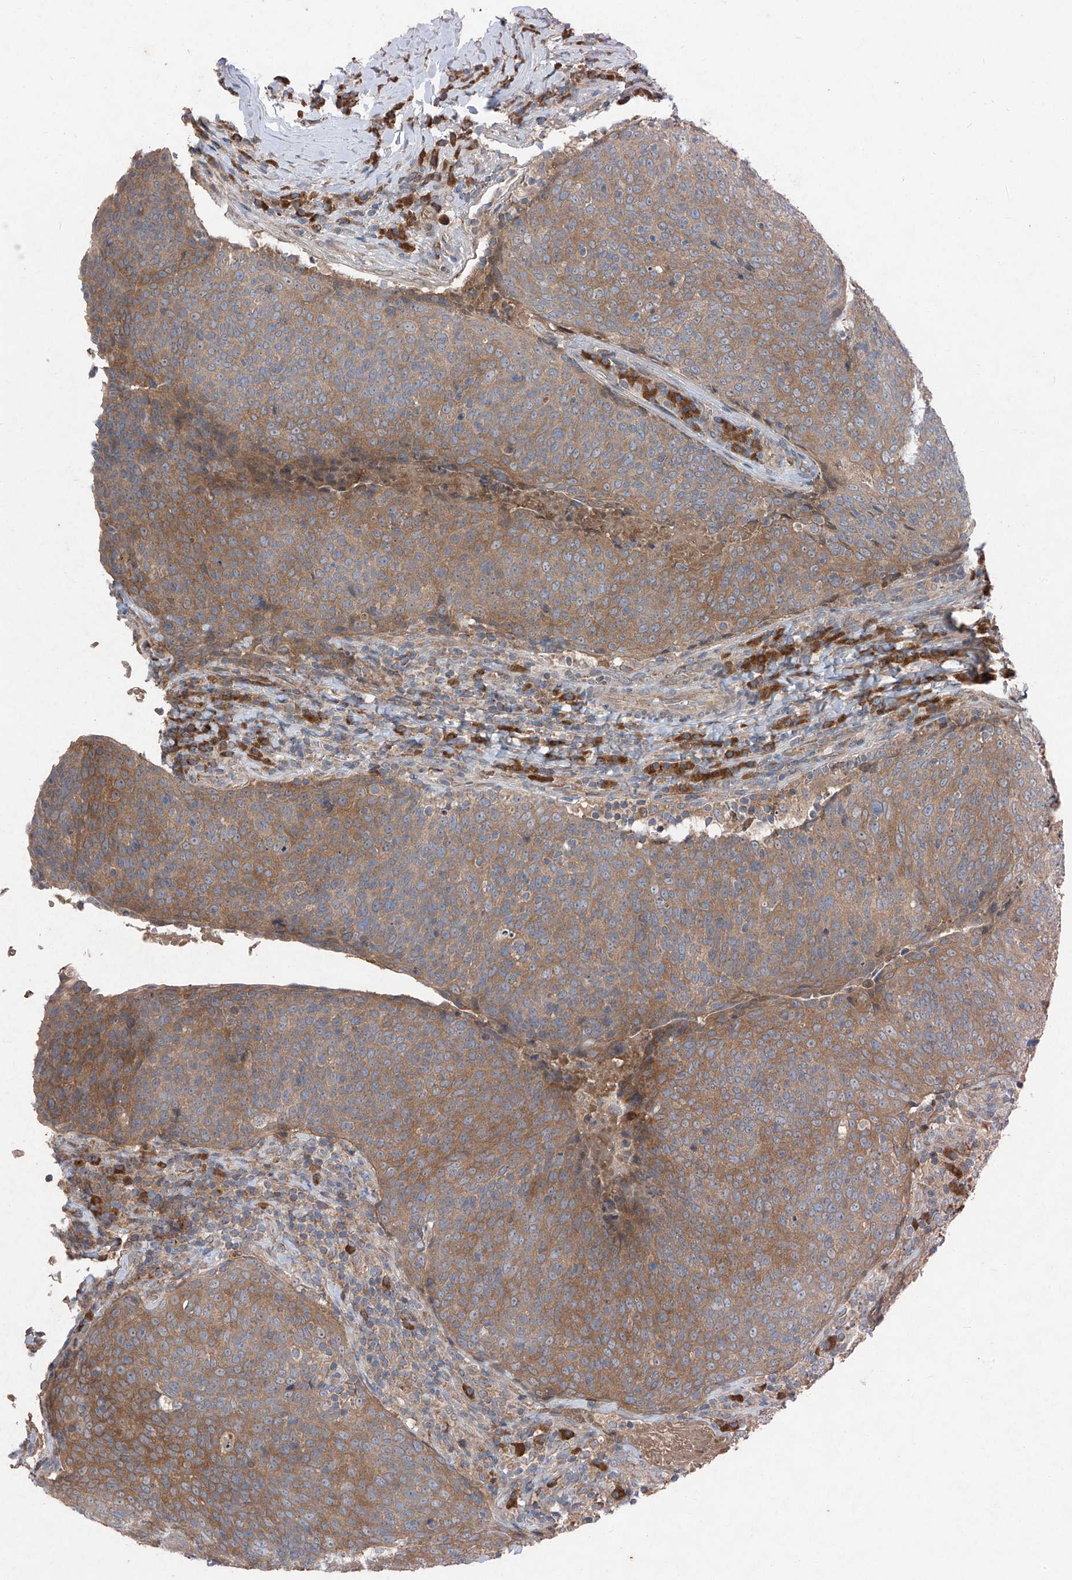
{"staining": {"intensity": "moderate", "quantity": ">75%", "location": "cytoplasmic/membranous"}, "tissue": "head and neck cancer", "cell_type": "Tumor cells", "image_type": "cancer", "snomed": [{"axis": "morphology", "description": "Squamous cell carcinoma, NOS"}, {"axis": "morphology", "description": "Squamous cell carcinoma, metastatic, NOS"}, {"axis": "topography", "description": "Lymph node"}, {"axis": "topography", "description": "Head-Neck"}], "caption": "This photomicrograph shows immunohistochemistry (IHC) staining of squamous cell carcinoma (head and neck), with medium moderate cytoplasmic/membranous staining in approximately >75% of tumor cells.", "gene": "FOXRED2", "patient": {"sex": "male", "age": 62}}